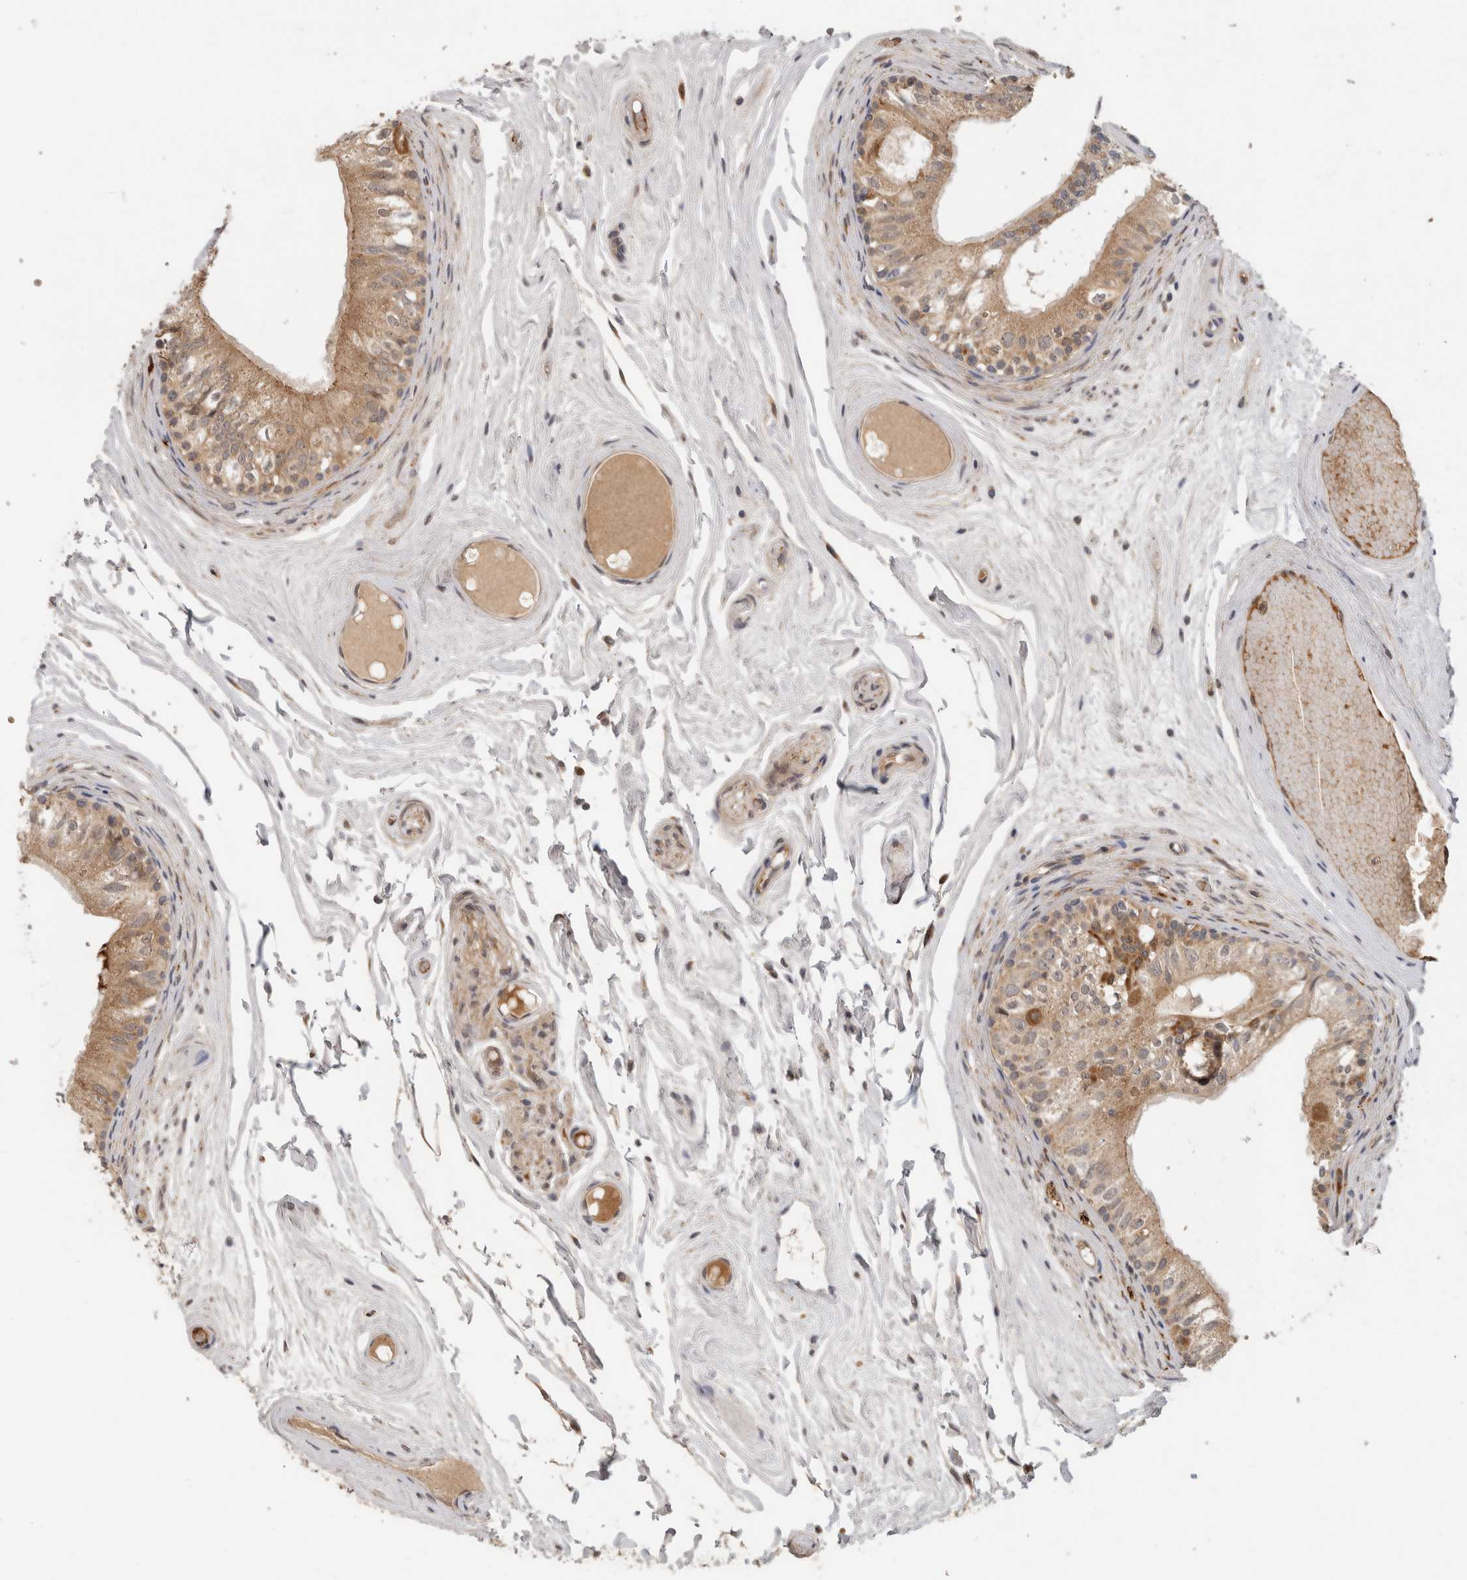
{"staining": {"intensity": "moderate", "quantity": ">75%", "location": "cytoplasmic/membranous"}, "tissue": "epididymis", "cell_type": "Glandular cells", "image_type": "normal", "snomed": [{"axis": "morphology", "description": "Normal tissue, NOS"}, {"axis": "topography", "description": "Epididymis"}], "caption": "Glandular cells exhibit medium levels of moderate cytoplasmic/membranous positivity in about >75% of cells in normal epididymis.", "gene": "APOL2", "patient": {"sex": "male", "age": 79}}